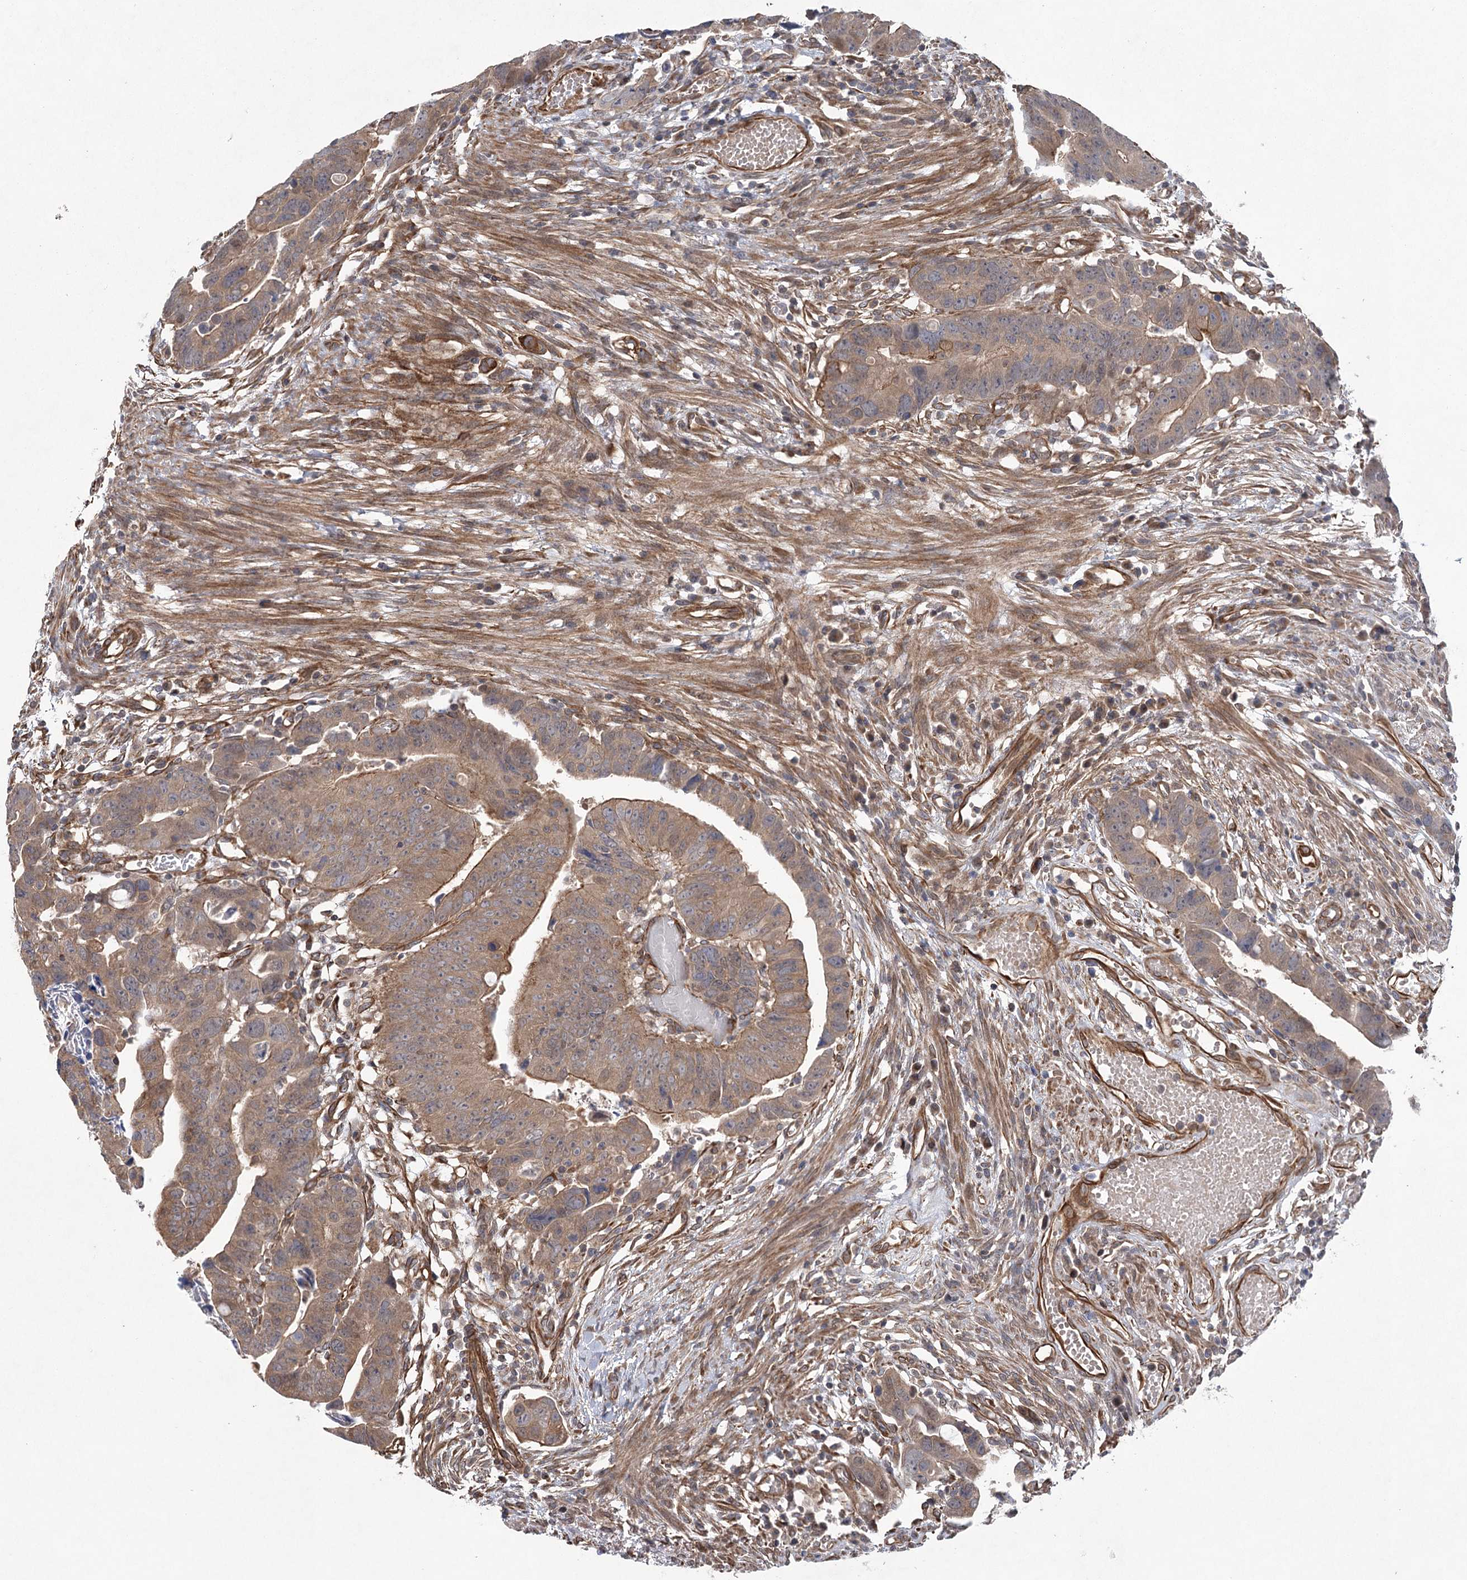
{"staining": {"intensity": "moderate", "quantity": "25%-75%", "location": "cytoplasmic/membranous"}, "tissue": "colorectal cancer", "cell_type": "Tumor cells", "image_type": "cancer", "snomed": [{"axis": "morphology", "description": "Adenocarcinoma, NOS"}, {"axis": "topography", "description": "Rectum"}], "caption": "IHC of colorectal cancer reveals medium levels of moderate cytoplasmic/membranous positivity in about 25%-75% of tumor cells. IHC stains the protein of interest in brown and the nuclei are stained blue.", "gene": "RWDD4", "patient": {"sex": "female", "age": 65}}